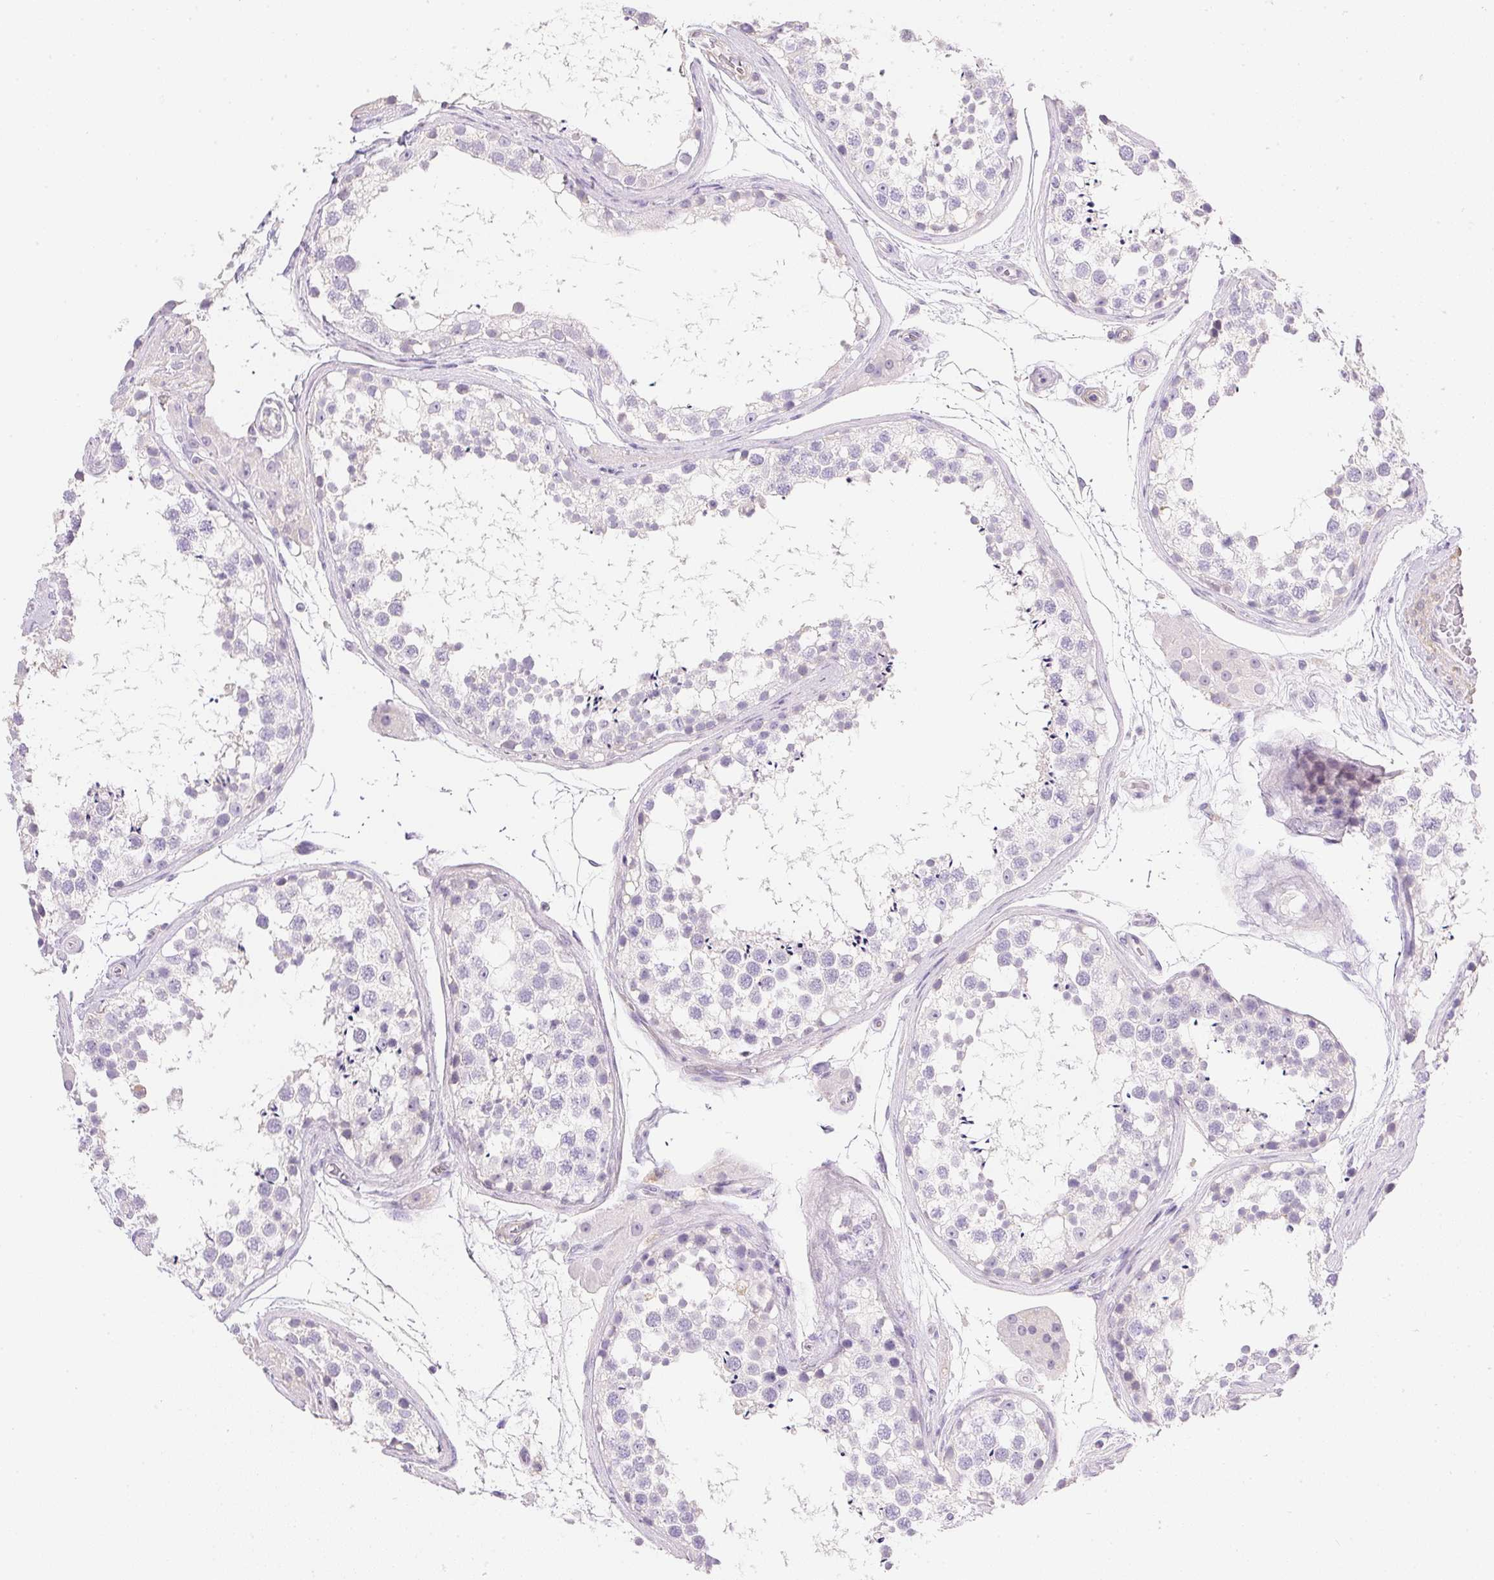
{"staining": {"intensity": "negative", "quantity": "none", "location": "none"}, "tissue": "testis", "cell_type": "Cells in seminiferous ducts", "image_type": "normal", "snomed": [{"axis": "morphology", "description": "Normal tissue, NOS"}, {"axis": "morphology", "description": "Seminoma, NOS"}, {"axis": "topography", "description": "Testis"}], "caption": "Immunohistochemistry of benign human testis shows no positivity in cells in seminiferous ducts.", "gene": "KCNE2", "patient": {"sex": "male", "age": 65}}